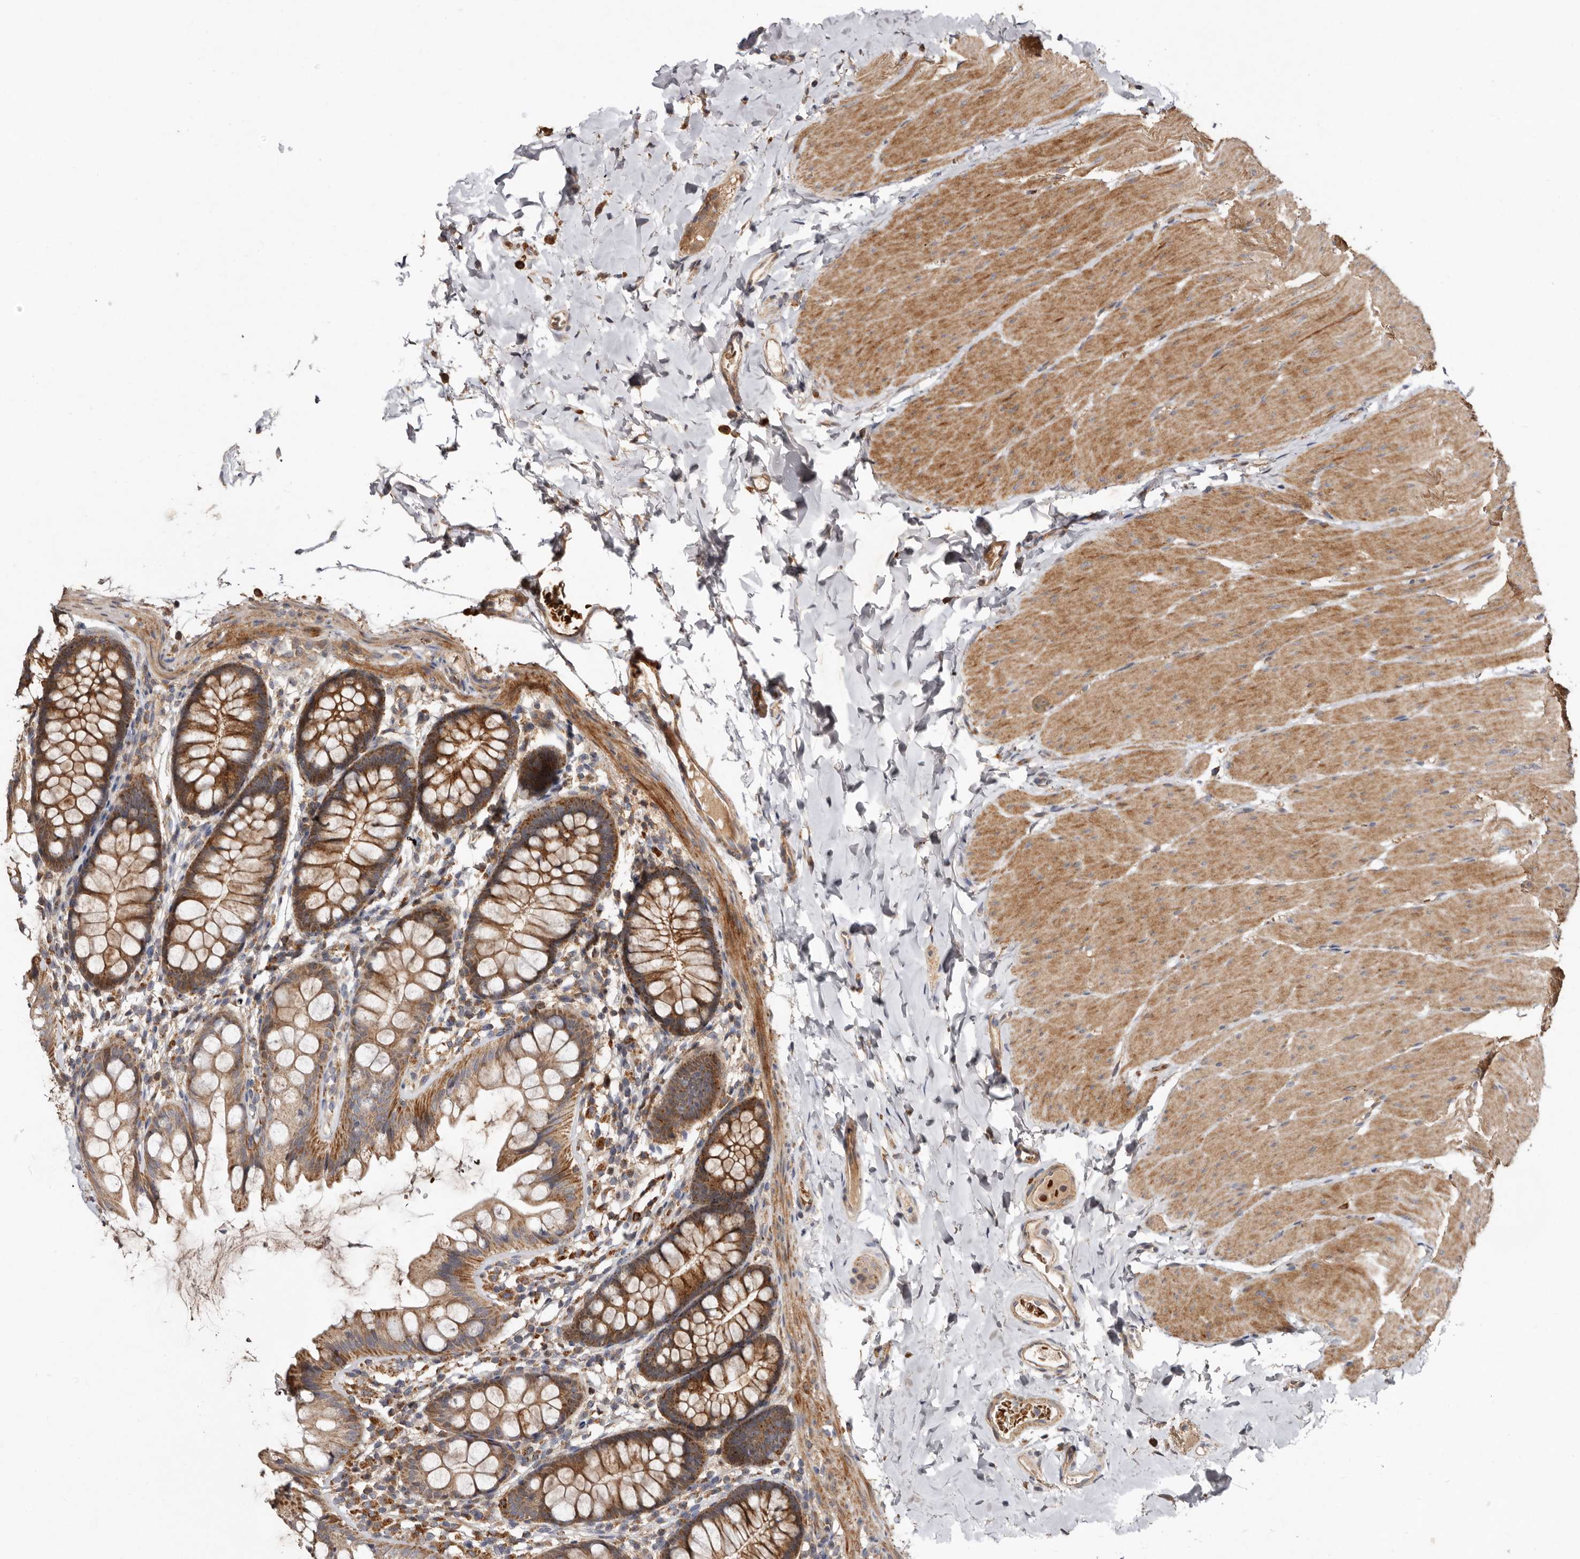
{"staining": {"intensity": "moderate", "quantity": "25%-75%", "location": "cytoplasmic/membranous"}, "tissue": "colon", "cell_type": "Endothelial cells", "image_type": "normal", "snomed": [{"axis": "morphology", "description": "Normal tissue, NOS"}, {"axis": "topography", "description": "Colon"}], "caption": "Protein staining exhibits moderate cytoplasmic/membranous positivity in about 25%-75% of endothelial cells in unremarkable colon.", "gene": "GOT1L1", "patient": {"sex": "female", "age": 62}}